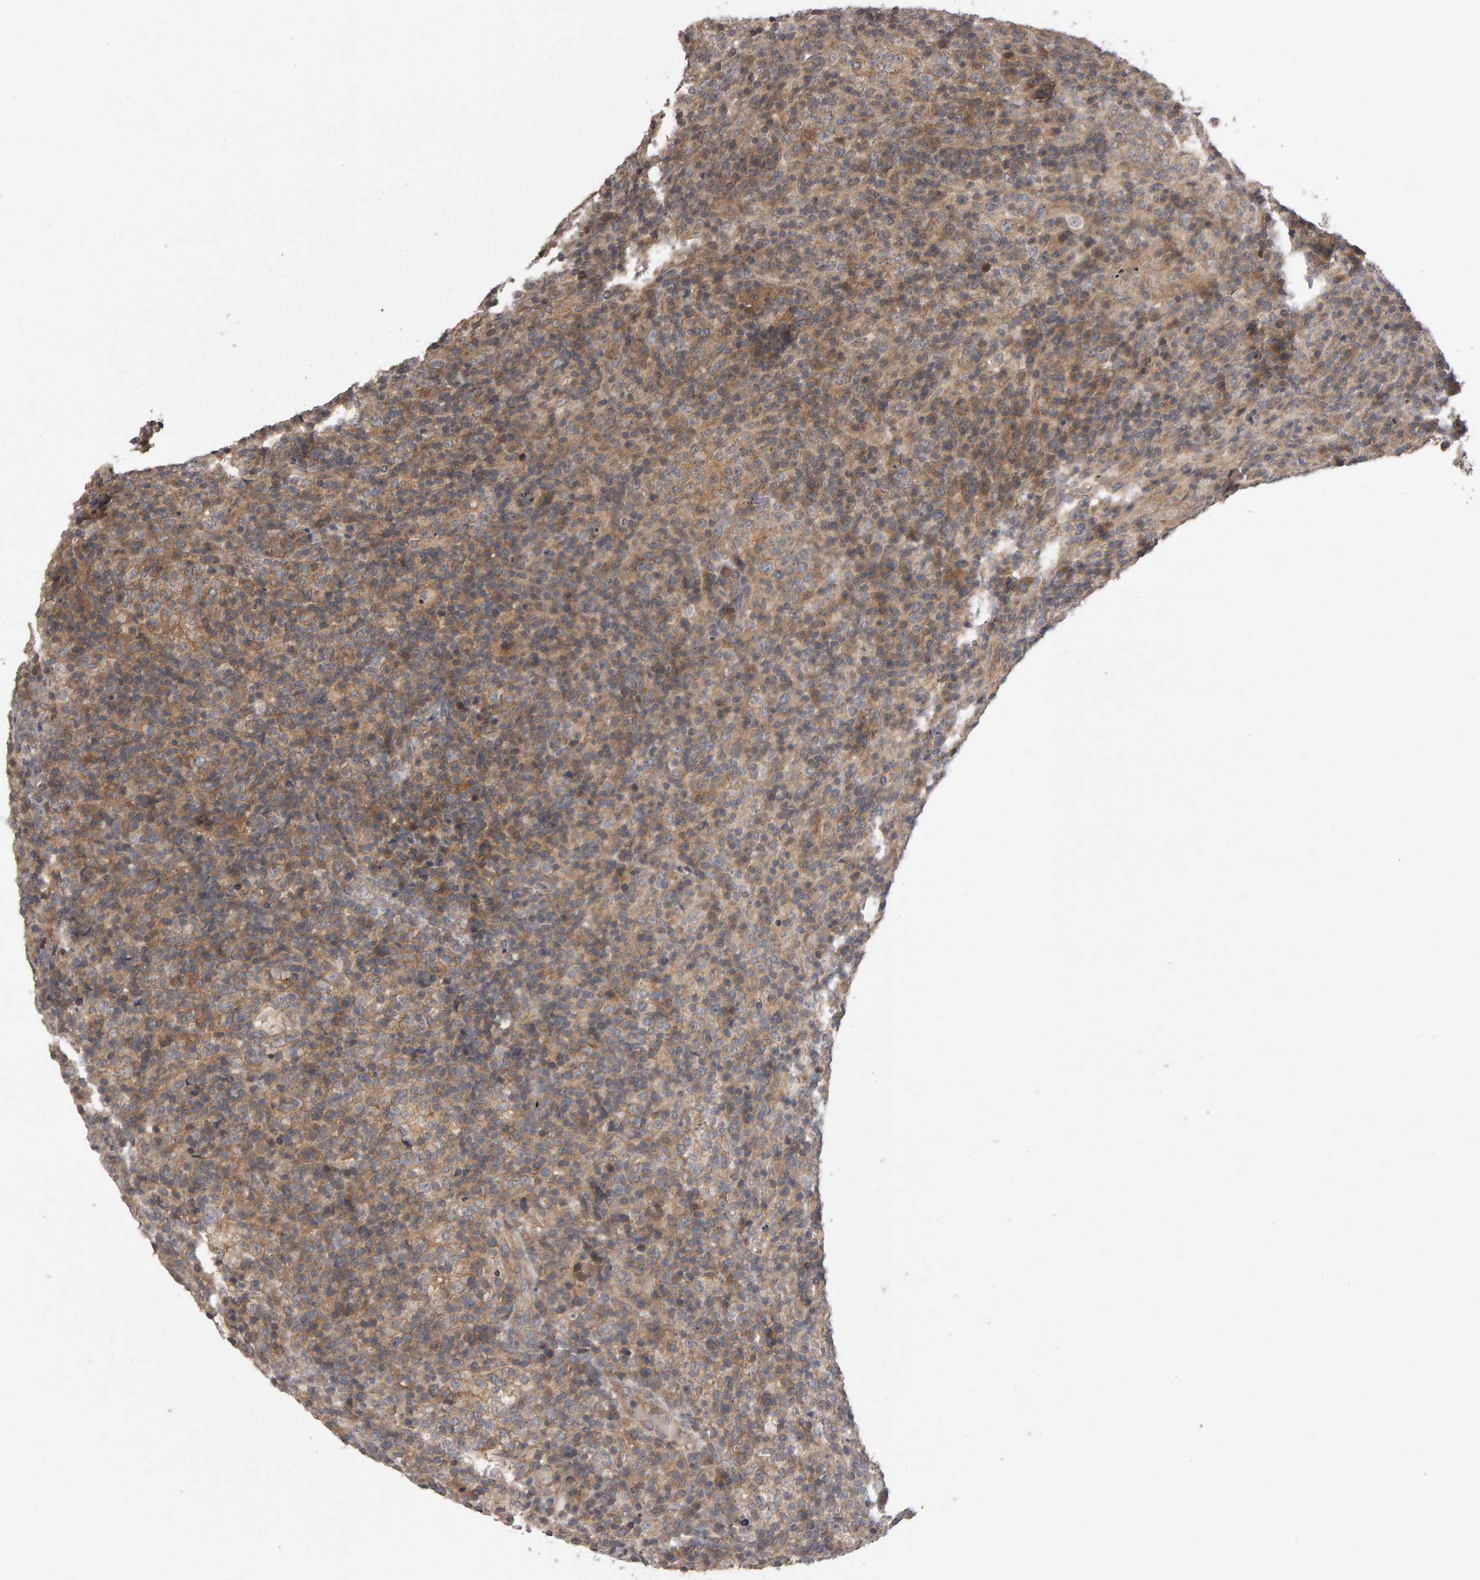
{"staining": {"intensity": "weak", "quantity": ">75%", "location": "cytoplasmic/membranous"}, "tissue": "lymphoma", "cell_type": "Tumor cells", "image_type": "cancer", "snomed": [{"axis": "morphology", "description": "Malignant lymphoma, non-Hodgkin's type, High grade"}, {"axis": "topography", "description": "Lymph node"}], "caption": "Weak cytoplasmic/membranous expression is present in about >75% of tumor cells in lymphoma. Using DAB (brown) and hematoxylin (blue) stains, captured at high magnification using brightfield microscopy.", "gene": "SCRIB", "patient": {"sex": "female", "age": 76}}